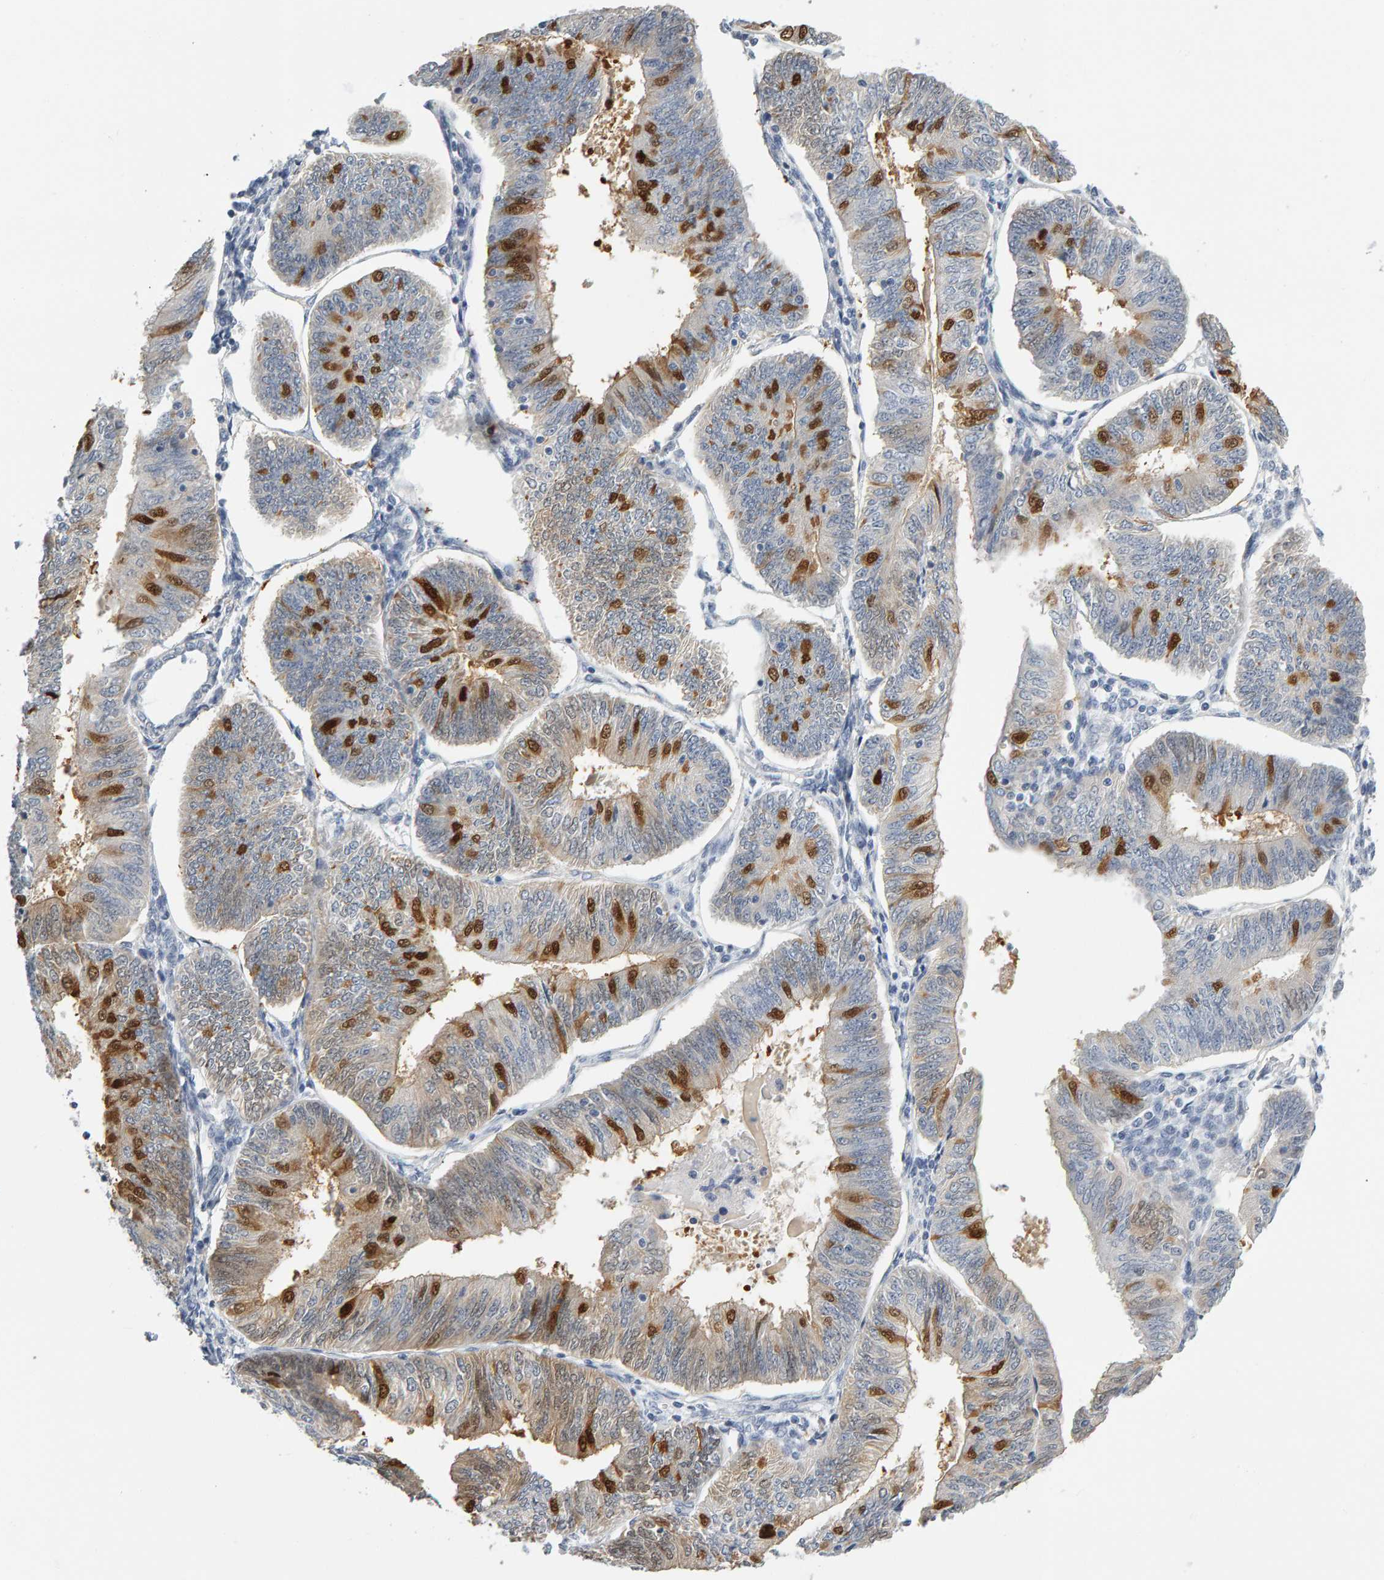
{"staining": {"intensity": "strong", "quantity": "<25%", "location": "cytoplasmic/membranous,nuclear"}, "tissue": "endometrial cancer", "cell_type": "Tumor cells", "image_type": "cancer", "snomed": [{"axis": "morphology", "description": "Adenocarcinoma, NOS"}, {"axis": "topography", "description": "Endometrium"}], "caption": "Protein staining of adenocarcinoma (endometrial) tissue demonstrates strong cytoplasmic/membranous and nuclear positivity in about <25% of tumor cells.", "gene": "CTH", "patient": {"sex": "female", "age": 58}}